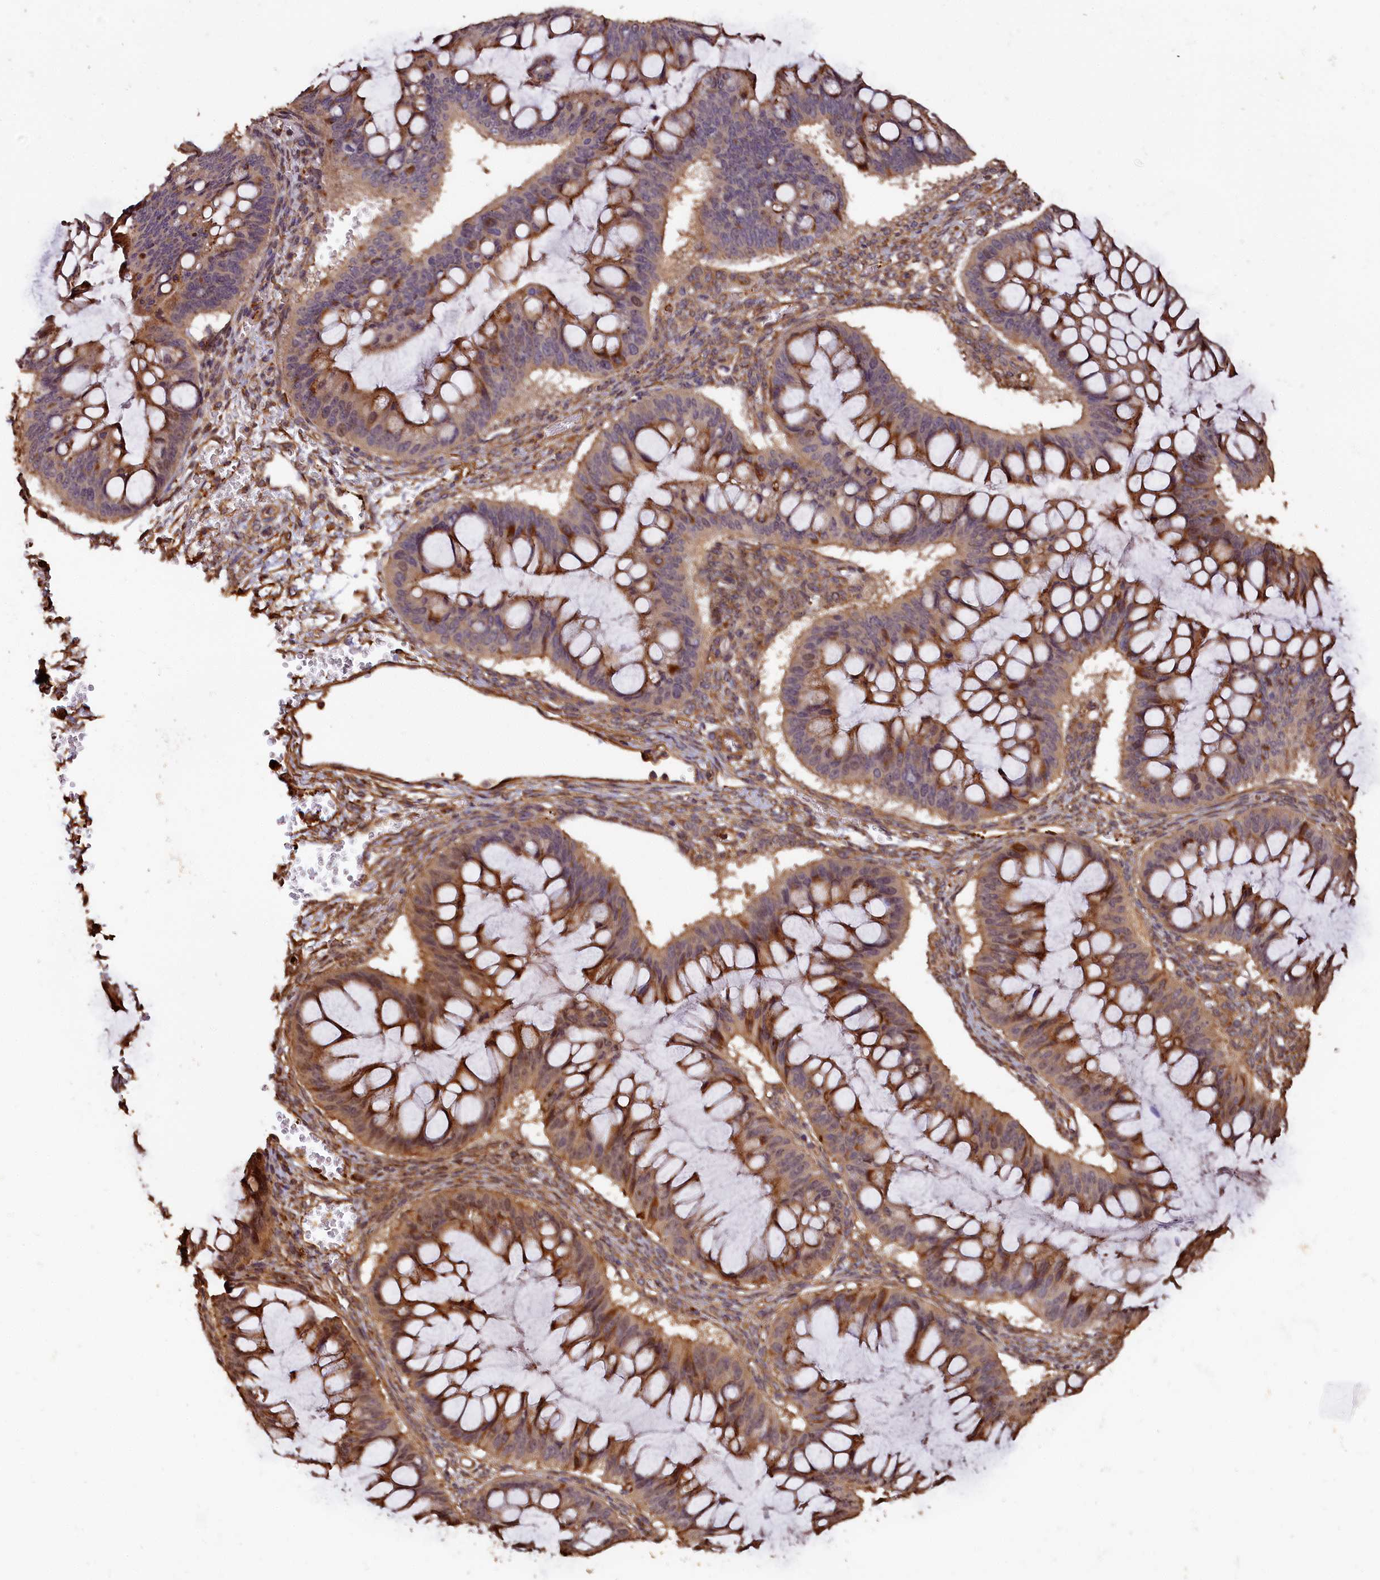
{"staining": {"intensity": "moderate", "quantity": "25%-75%", "location": "cytoplasmic/membranous"}, "tissue": "ovarian cancer", "cell_type": "Tumor cells", "image_type": "cancer", "snomed": [{"axis": "morphology", "description": "Cystadenocarcinoma, mucinous, NOS"}, {"axis": "topography", "description": "Ovary"}], "caption": "Immunohistochemical staining of ovarian mucinous cystadenocarcinoma shows moderate cytoplasmic/membranous protein staining in approximately 25%-75% of tumor cells.", "gene": "MMP15", "patient": {"sex": "female", "age": 73}}